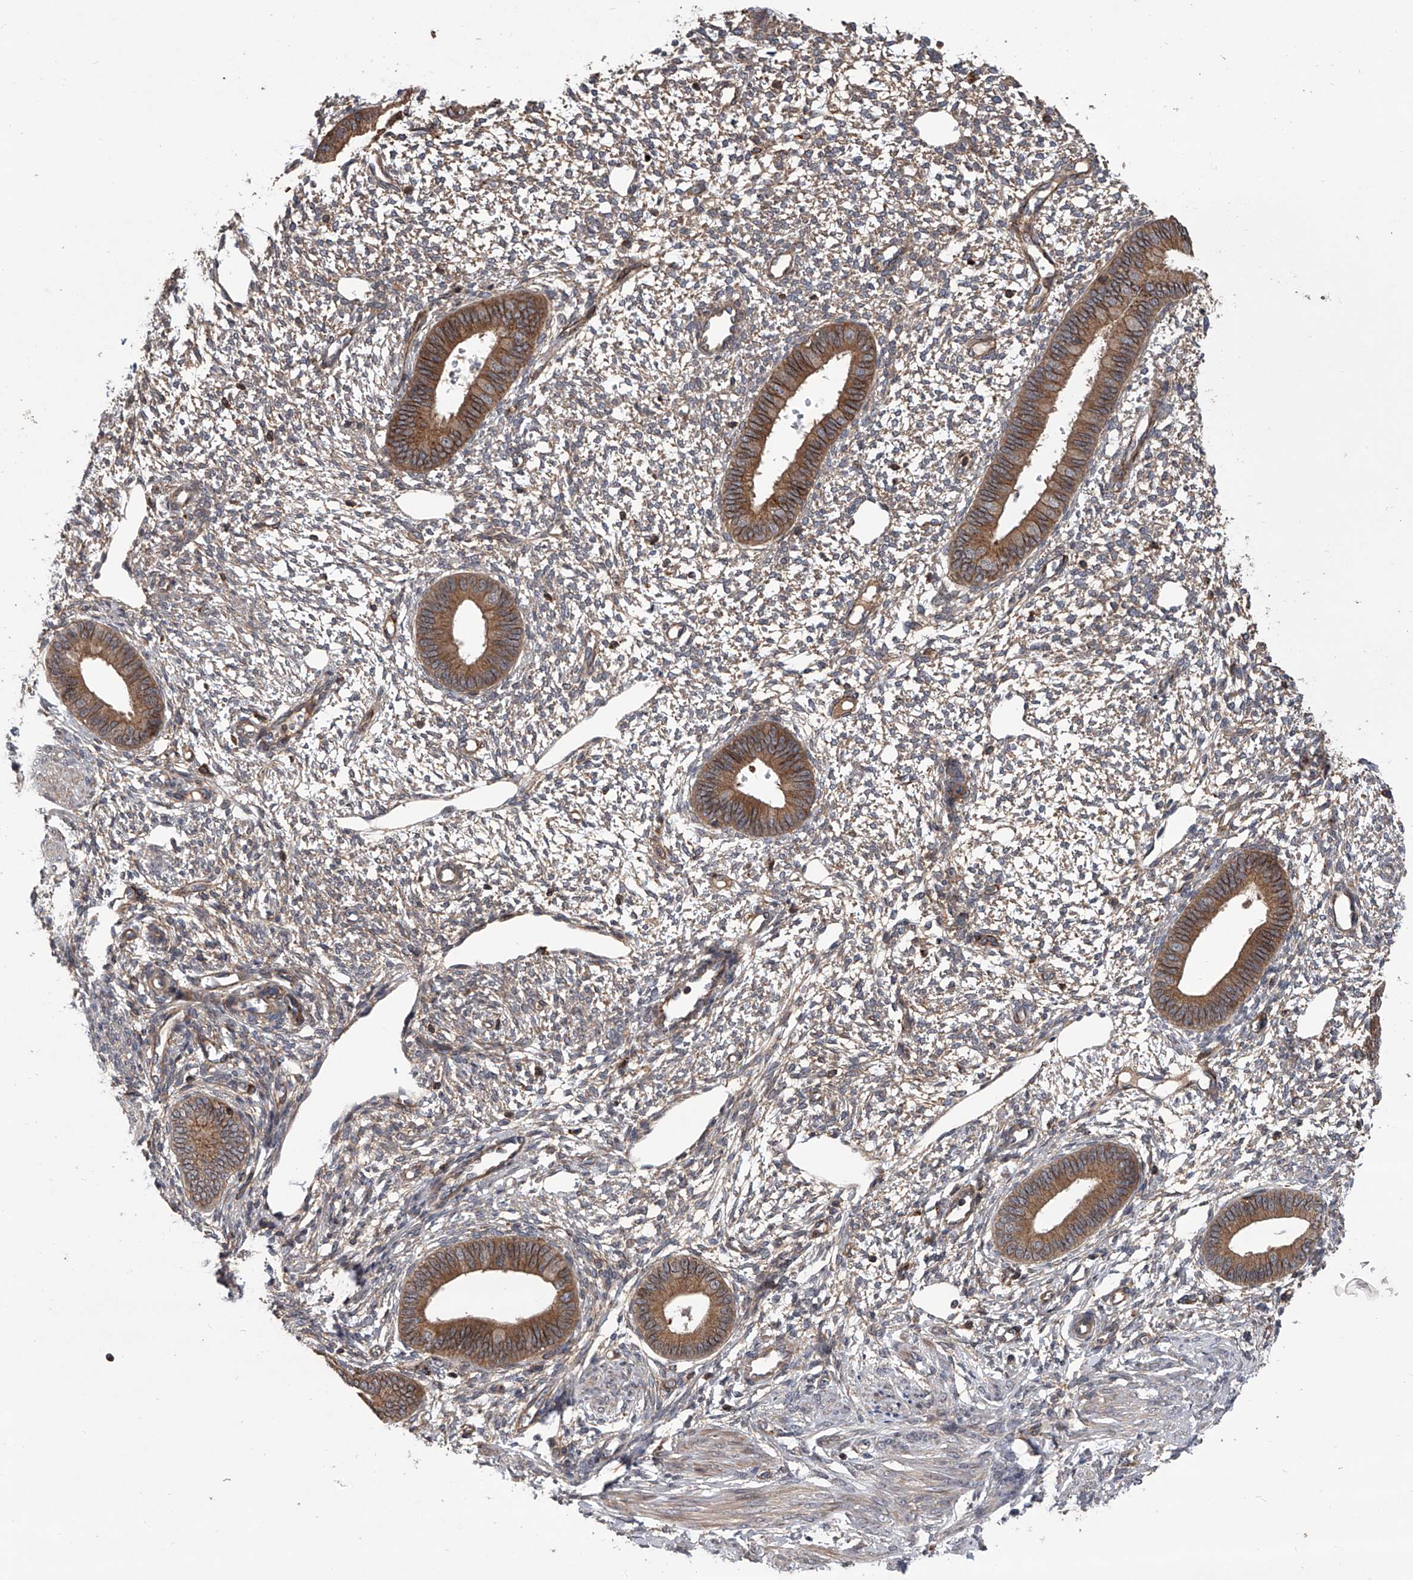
{"staining": {"intensity": "weak", "quantity": "<25%", "location": "cytoplasmic/membranous"}, "tissue": "endometrium", "cell_type": "Cells in endometrial stroma", "image_type": "normal", "snomed": [{"axis": "morphology", "description": "Normal tissue, NOS"}, {"axis": "topography", "description": "Endometrium"}], "caption": "The micrograph exhibits no significant staining in cells in endometrial stroma of endometrium. Brightfield microscopy of immunohistochemistry stained with DAB (brown) and hematoxylin (blue), captured at high magnification.", "gene": "USP47", "patient": {"sex": "female", "age": 46}}